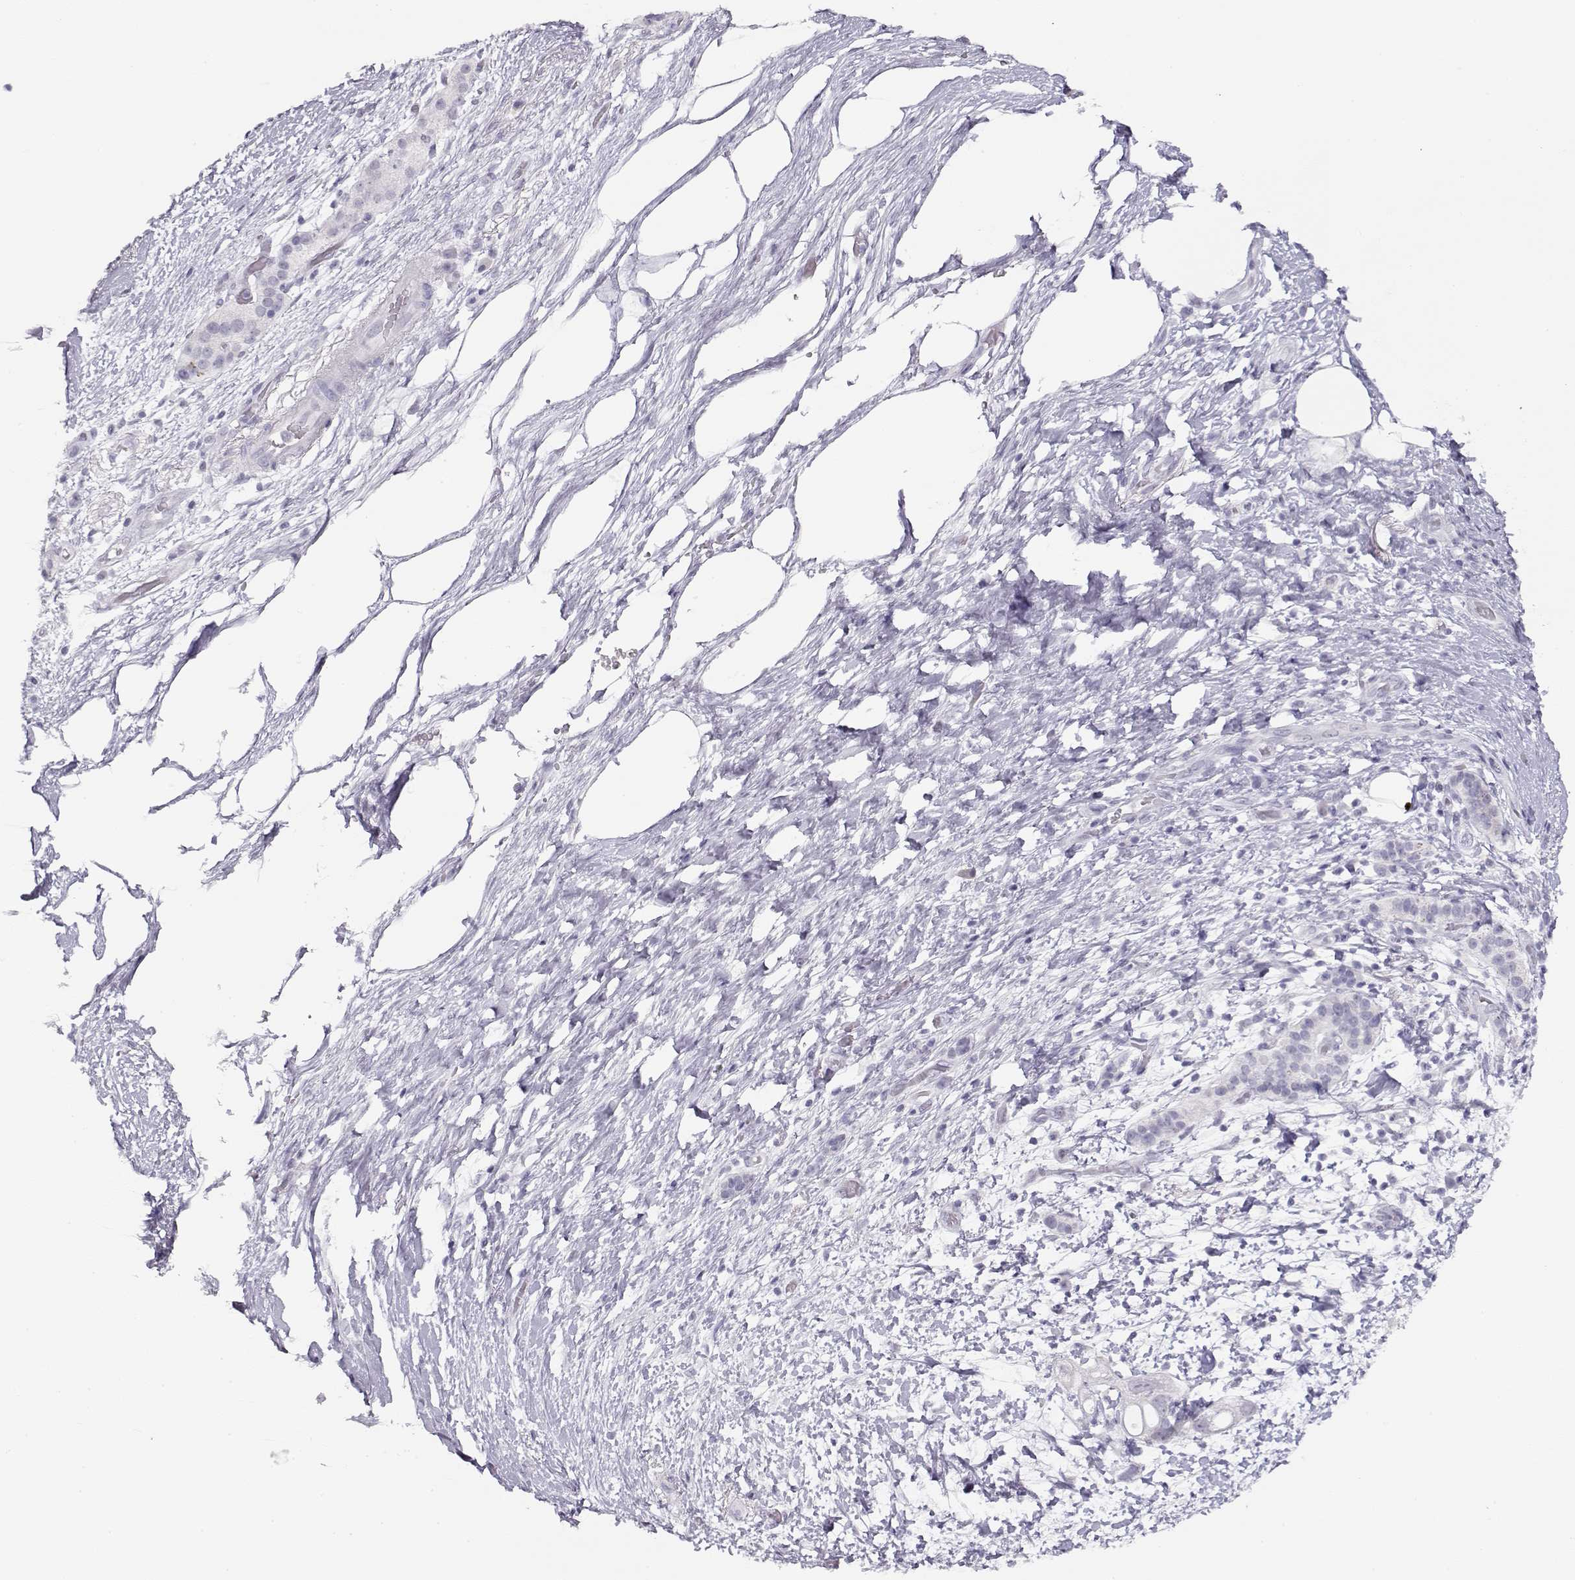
{"staining": {"intensity": "negative", "quantity": "none", "location": "none"}, "tissue": "pancreatic cancer", "cell_type": "Tumor cells", "image_type": "cancer", "snomed": [{"axis": "morphology", "description": "Adenocarcinoma, NOS"}, {"axis": "topography", "description": "Pancreas"}], "caption": "A high-resolution image shows immunohistochemistry staining of pancreatic cancer, which demonstrates no significant positivity in tumor cells. (DAB (3,3'-diaminobenzidine) immunohistochemistry visualized using brightfield microscopy, high magnification).", "gene": "IMPG1", "patient": {"sex": "female", "age": 72}}